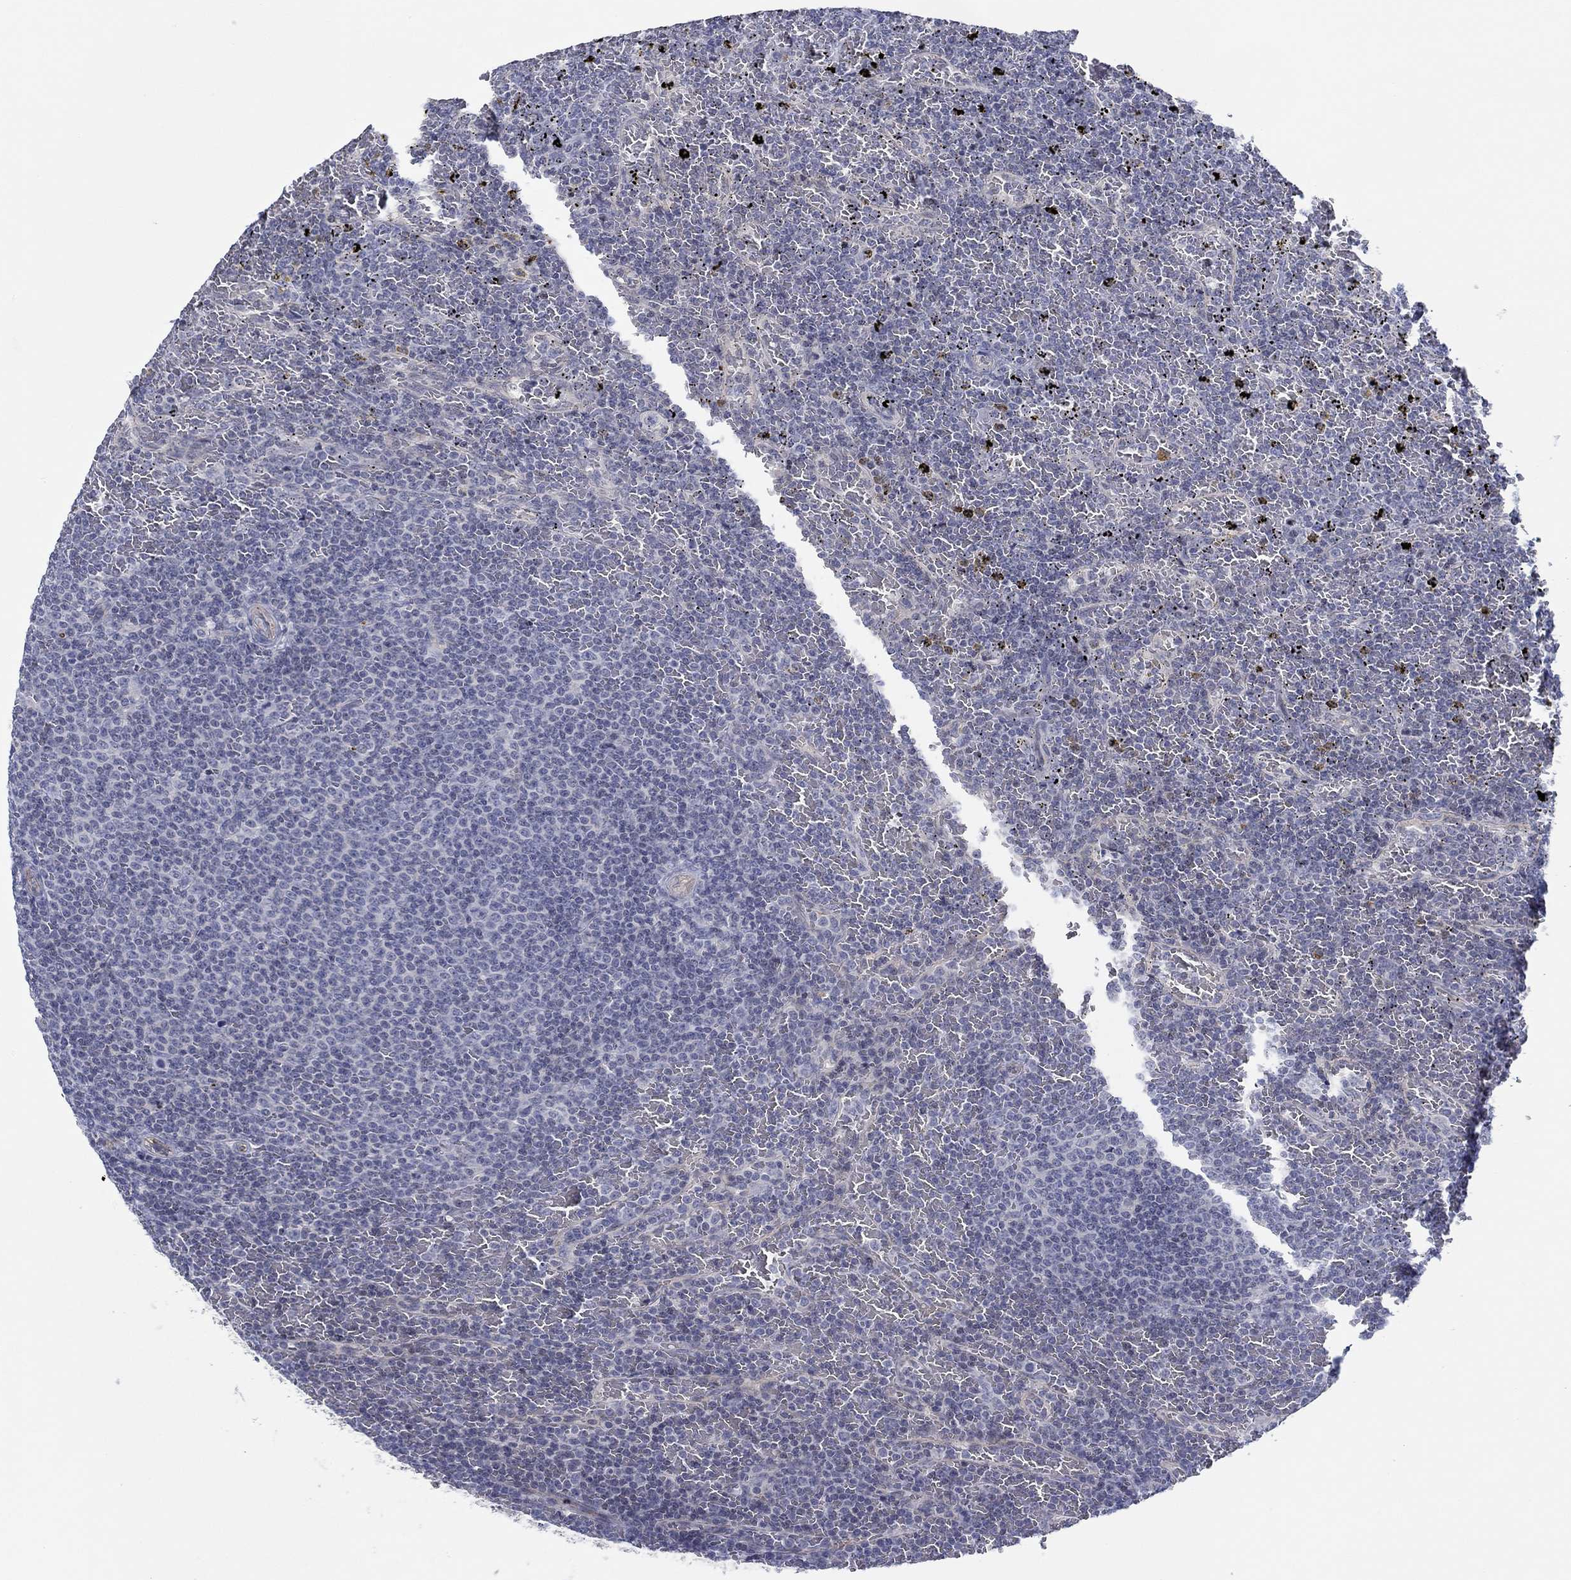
{"staining": {"intensity": "negative", "quantity": "none", "location": "none"}, "tissue": "lymphoma", "cell_type": "Tumor cells", "image_type": "cancer", "snomed": [{"axis": "morphology", "description": "Malignant lymphoma, non-Hodgkin's type, Low grade"}, {"axis": "topography", "description": "Spleen"}], "caption": "Immunohistochemistry image of neoplastic tissue: low-grade malignant lymphoma, non-Hodgkin's type stained with DAB reveals no significant protein expression in tumor cells.", "gene": "GJA5", "patient": {"sex": "female", "age": 77}}